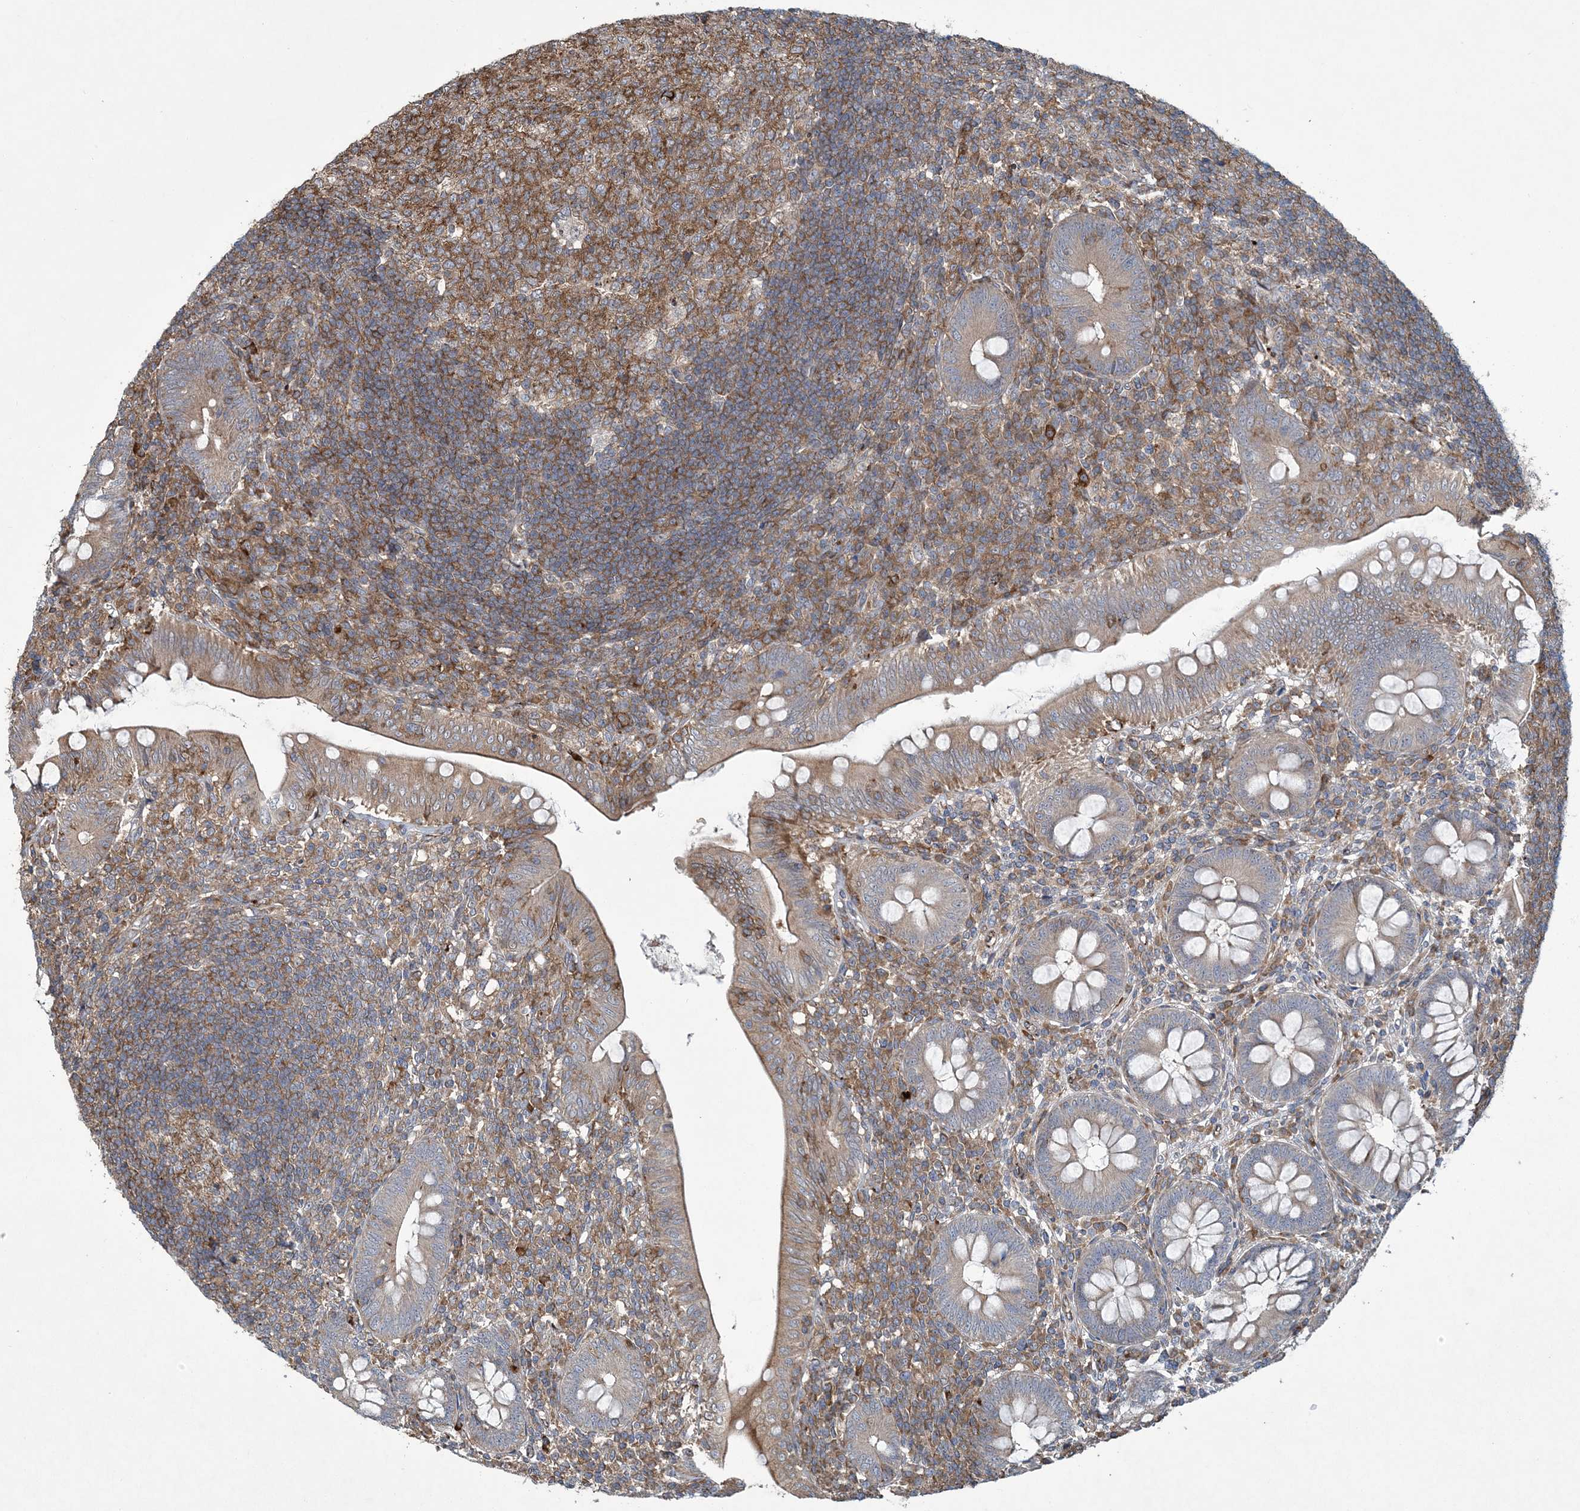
{"staining": {"intensity": "moderate", "quantity": ">75%", "location": "cytoplasmic/membranous"}, "tissue": "appendix", "cell_type": "Glandular cells", "image_type": "normal", "snomed": [{"axis": "morphology", "description": "Normal tissue, NOS"}, {"axis": "topography", "description": "Appendix"}], "caption": "Immunohistochemical staining of normal human appendix reveals >75% levels of moderate cytoplasmic/membranous protein expression in about >75% of glandular cells.", "gene": "N4BP2", "patient": {"sex": "male", "age": 14}}